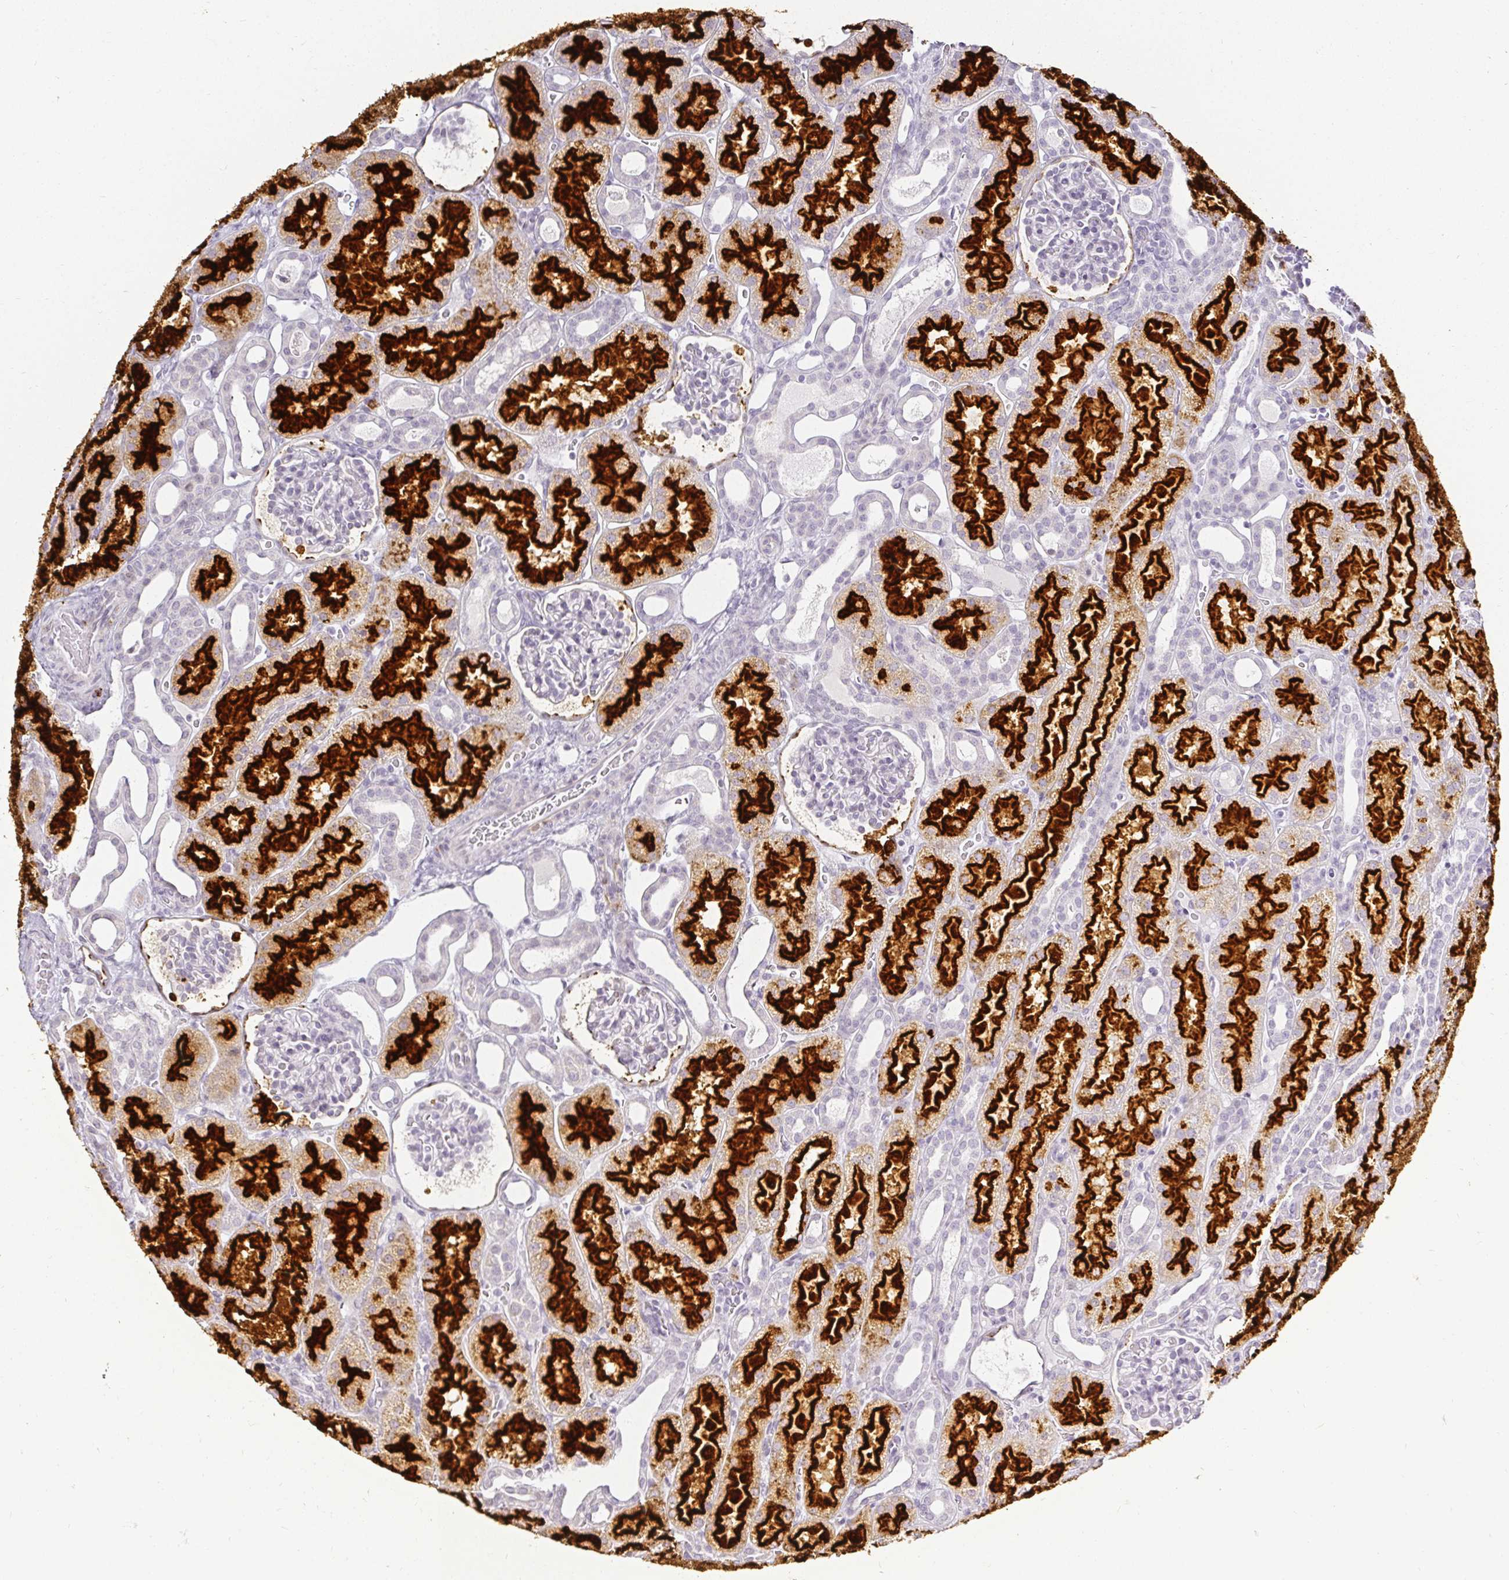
{"staining": {"intensity": "negative", "quantity": "none", "location": "none"}, "tissue": "kidney", "cell_type": "Cells in glomeruli", "image_type": "normal", "snomed": [{"axis": "morphology", "description": "Normal tissue, NOS"}, {"axis": "topography", "description": "Kidney"}], "caption": "An immunohistochemistry histopathology image of benign kidney is shown. There is no staining in cells in glomeruli of kidney.", "gene": "ACAN", "patient": {"sex": "male", "age": 2}}